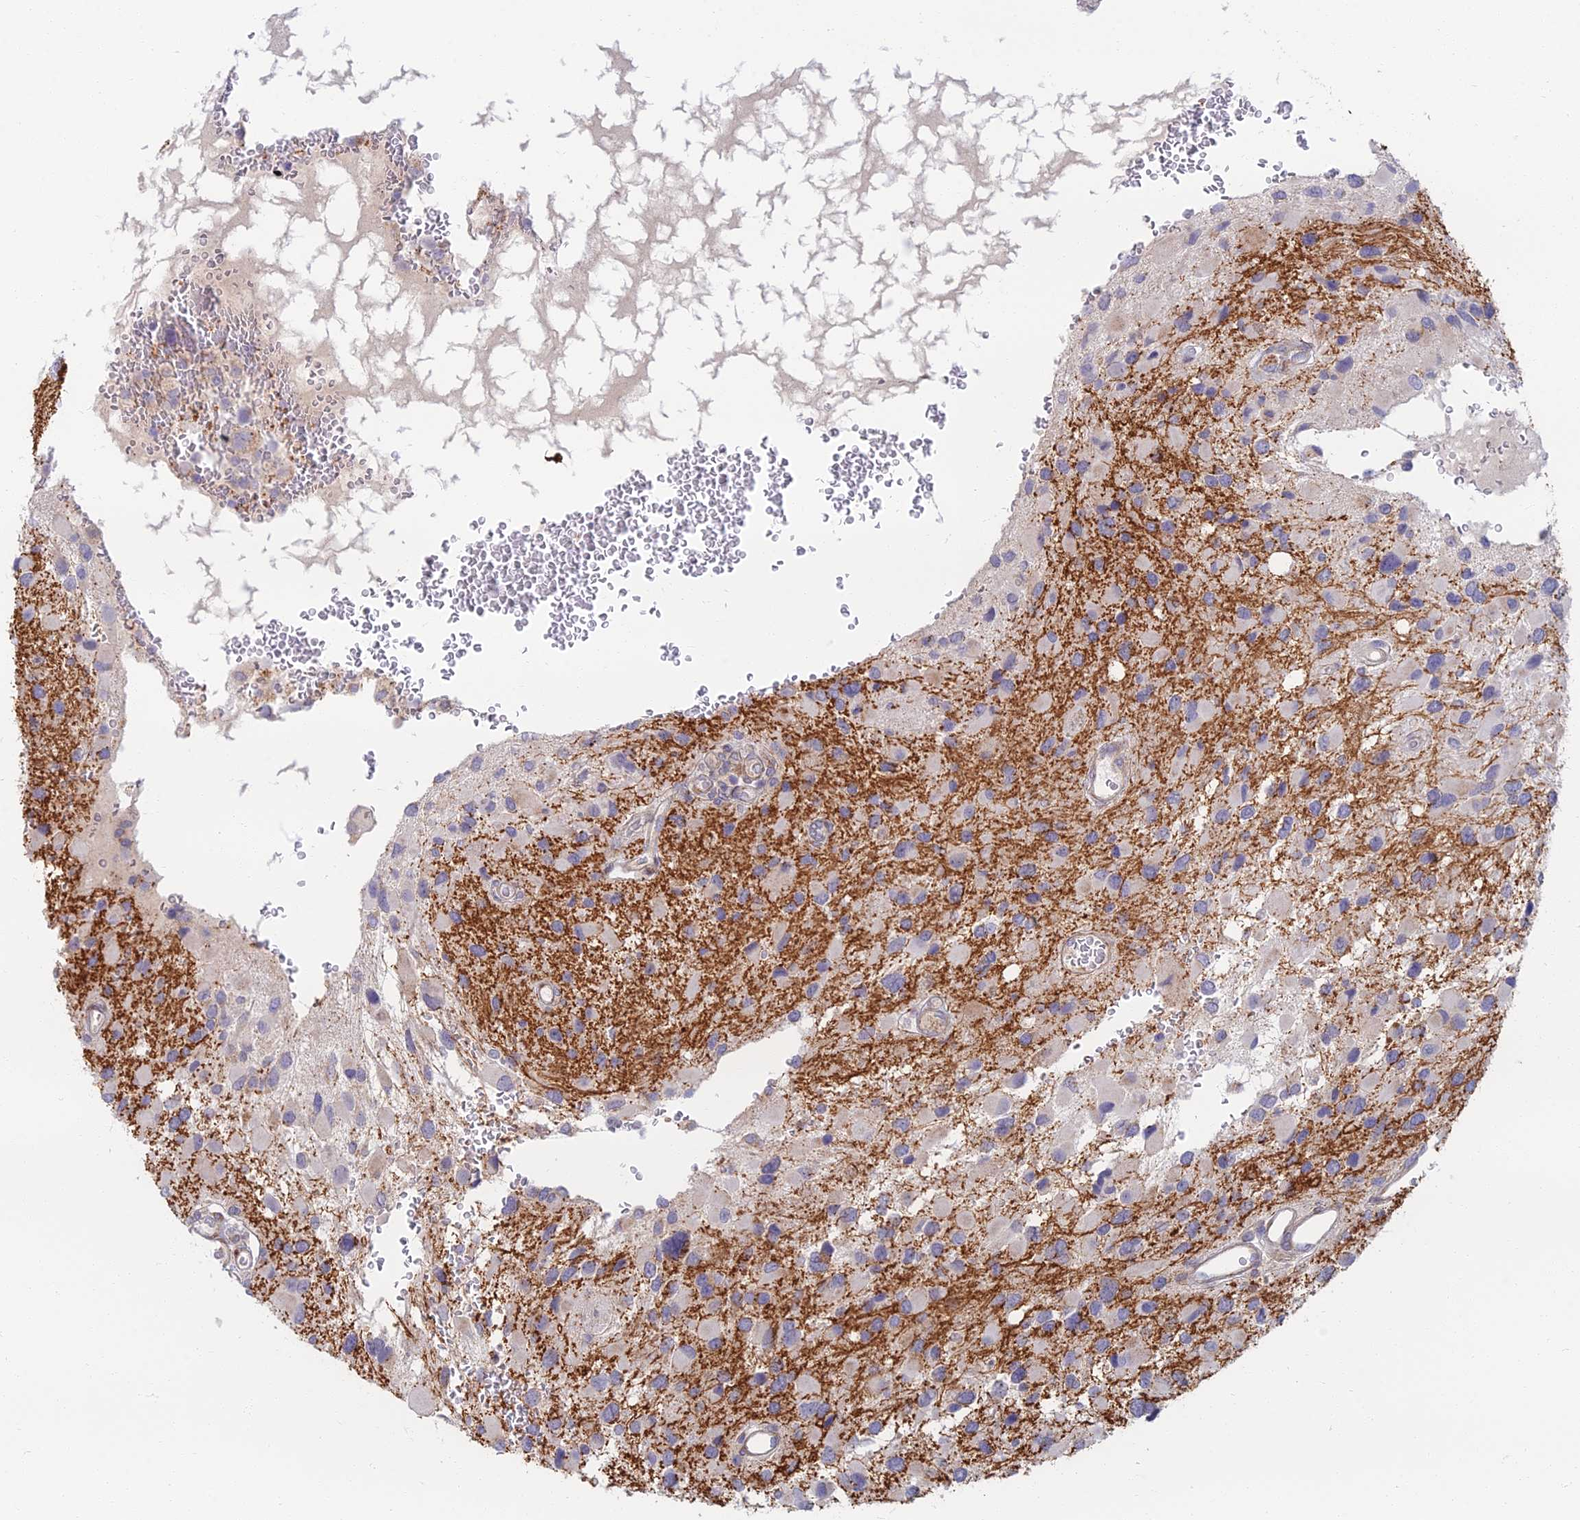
{"staining": {"intensity": "negative", "quantity": "none", "location": "none"}, "tissue": "glioma", "cell_type": "Tumor cells", "image_type": "cancer", "snomed": [{"axis": "morphology", "description": "Glioma, malignant, High grade"}, {"axis": "topography", "description": "Brain"}], "caption": "Tumor cells show no significant positivity in high-grade glioma (malignant). (DAB immunohistochemistry visualized using brightfield microscopy, high magnification).", "gene": "C15orf40", "patient": {"sex": "male", "age": 53}}